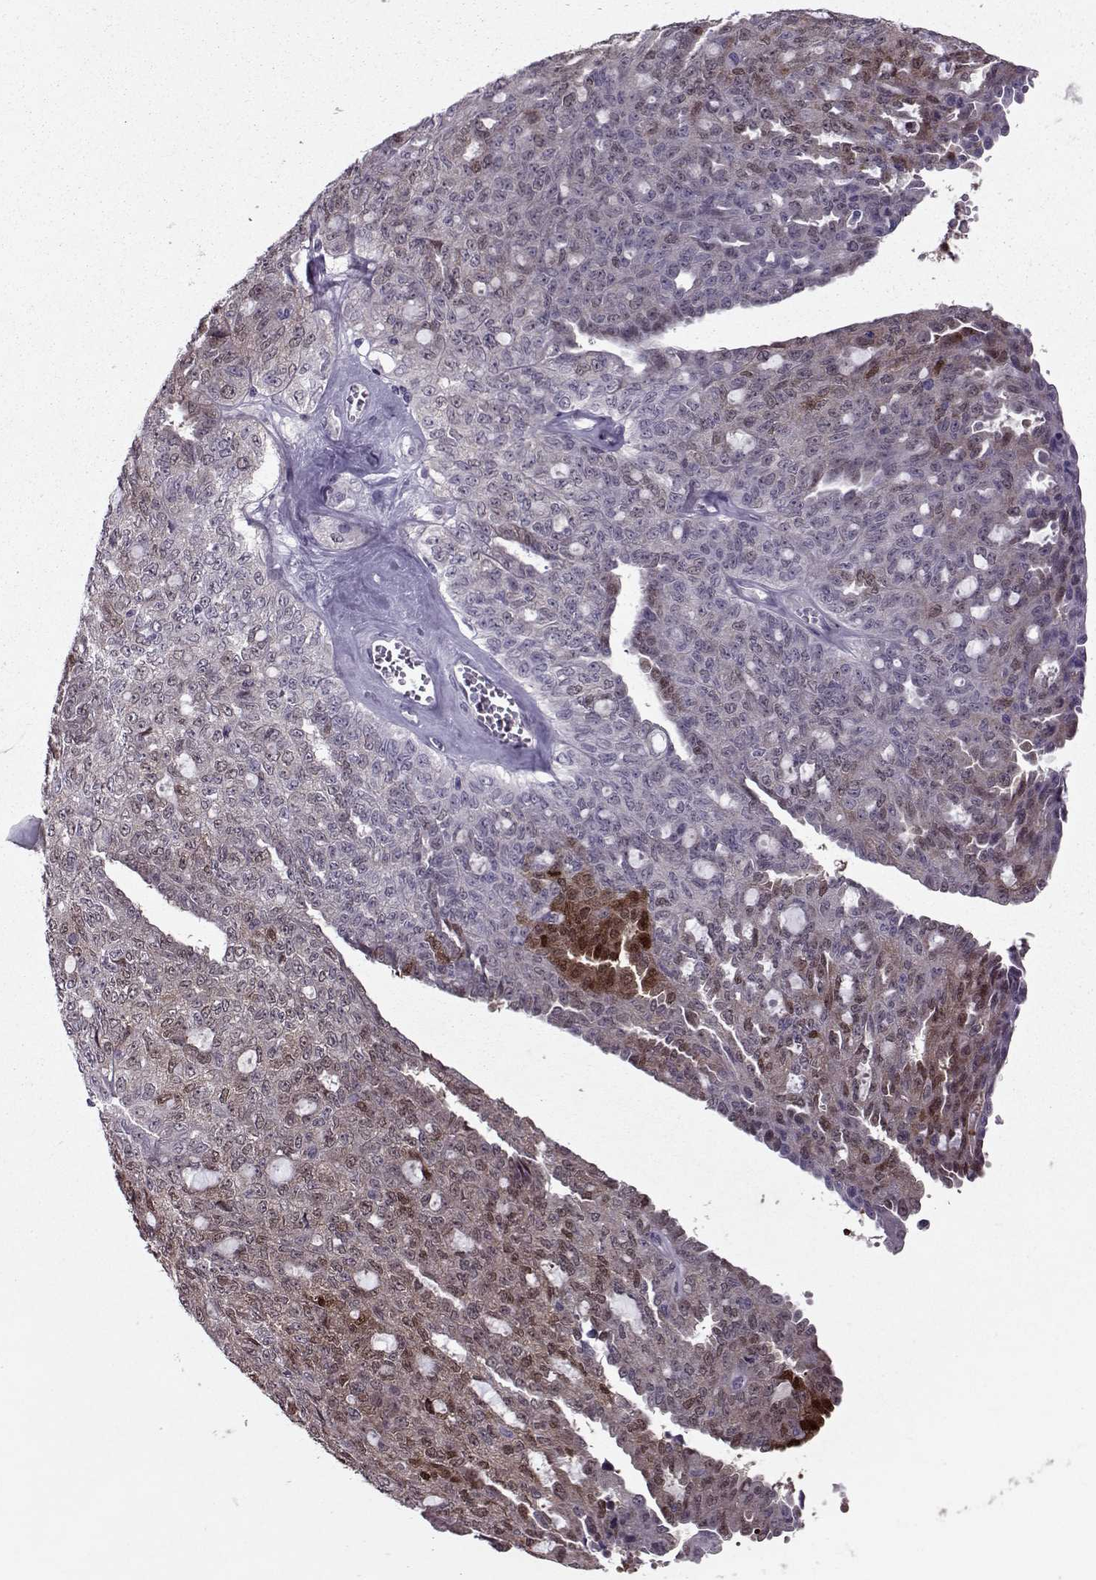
{"staining": {"intensity": "strong", "quantity": "25%-75%", "location": "cytoplasmic/membranous,nuclear"}, "tissue": "ovarian cancer", "cell_type": "Tumor cells", "image_type": "cancer", "snomed": [{"axis": "morphology", "description": "Cystadenocarcinoma, serous, NOS"}, {"axis": "topography", "description": "Ovary"}], "caption": "Protein analysis of ovarian cancer tissue shows strong cytoplasmic/membranous and nuclear expression in approximately 25%-75% of tumor cells.", "gene": "ASRGL1", "patient": {"sex": "female", "age": 71}}